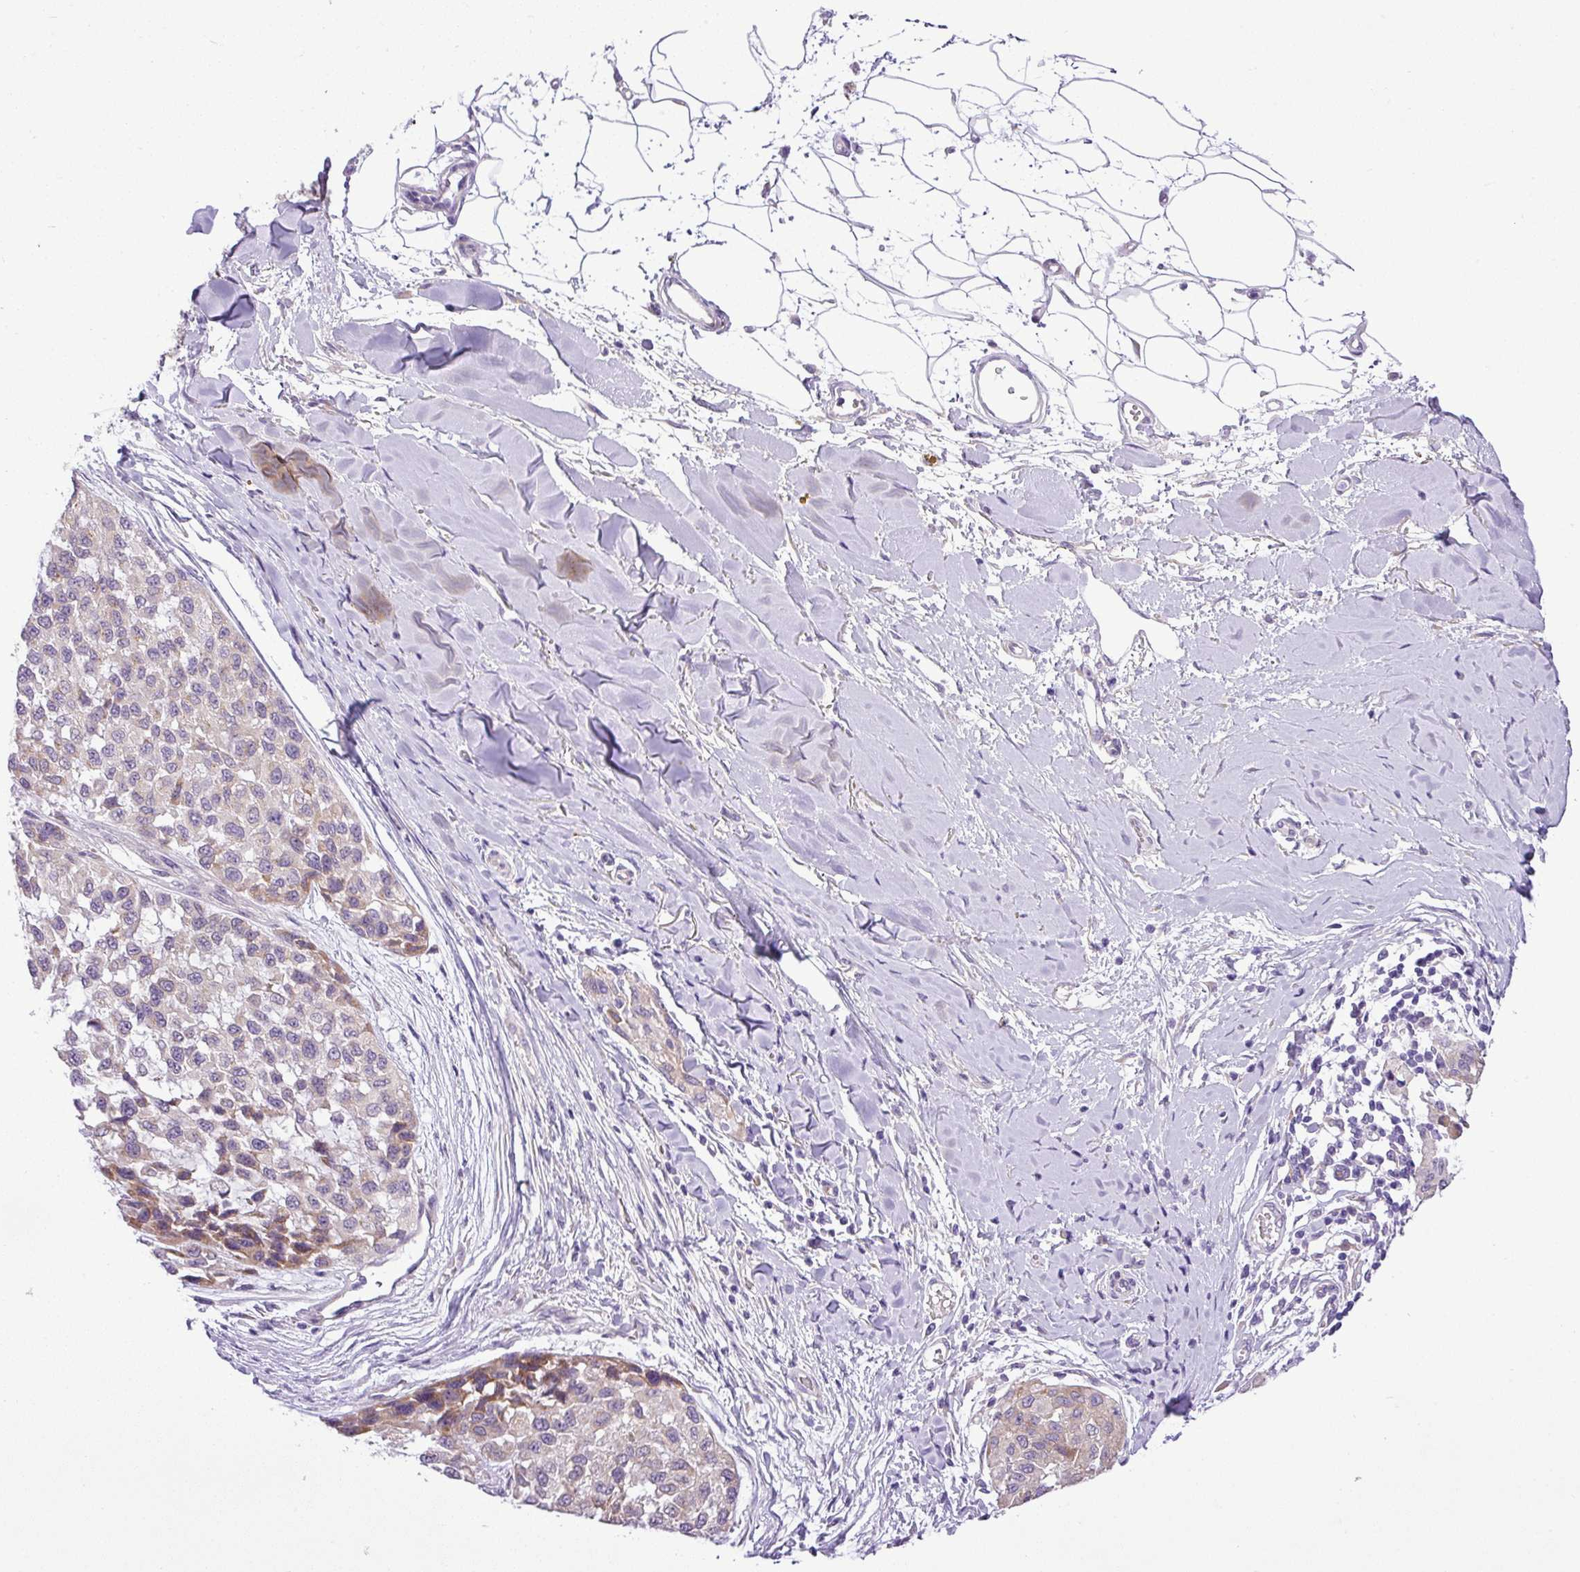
{"staining": {"intensity": "moderate", "quantity": "<25%", "location": "cytoplasmic/membranous"}, "tissue": "melanoma", "cell_type": "Tumor cells", "image_type": "cancer", "snomed": [{"axis": "morphology", "description": "Malignant melanoma, NOS"}, {"axis": "topography", "description": "Skin"}], "caption": "This micrograph displays immunohistochemistry staining of human malignant melanoma, with low moderate cytoplasmic/membranous positivity in about <25% of tumor cells.", "gene": "MOCS3", "patient": {"sex": "male", "age": 62}}